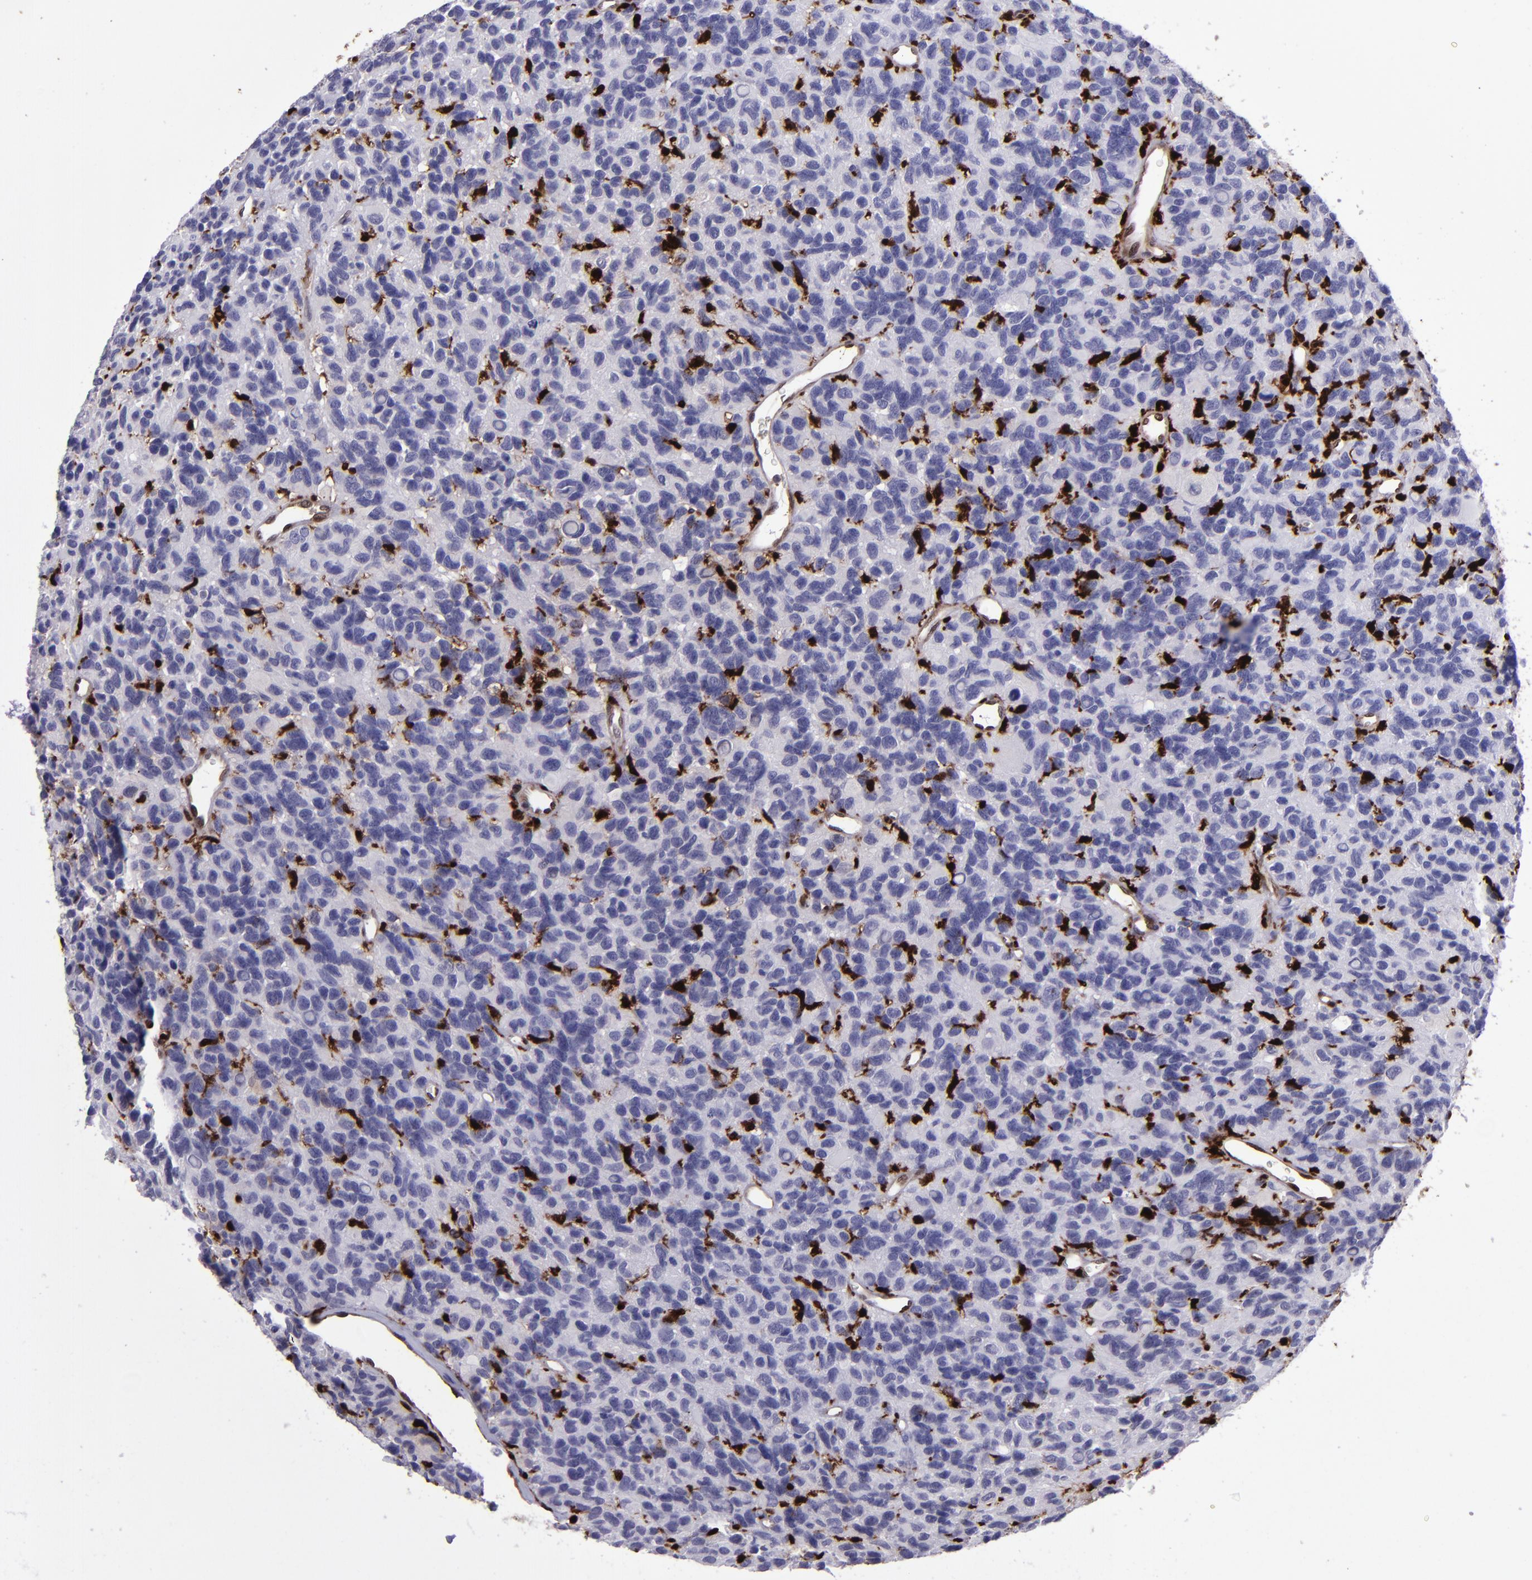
{"staining": {"intensity": "strong", "quantity": "<25%", "location": "nuclear"}, "tissue": "glioma", "cell_type": "Tumor cells", "image_type": "cancer", "snomed": [{"axis": "morphology", "description": "Glioma, malignant, High grade"}, {"axis": "topography", "description": "Brain"}], "caption": "Tumor cells display strong nuclear staining in about <25% of cells in glioma.", "gene": "TYMP", "patient": {"sex": "male", "age": 77}}